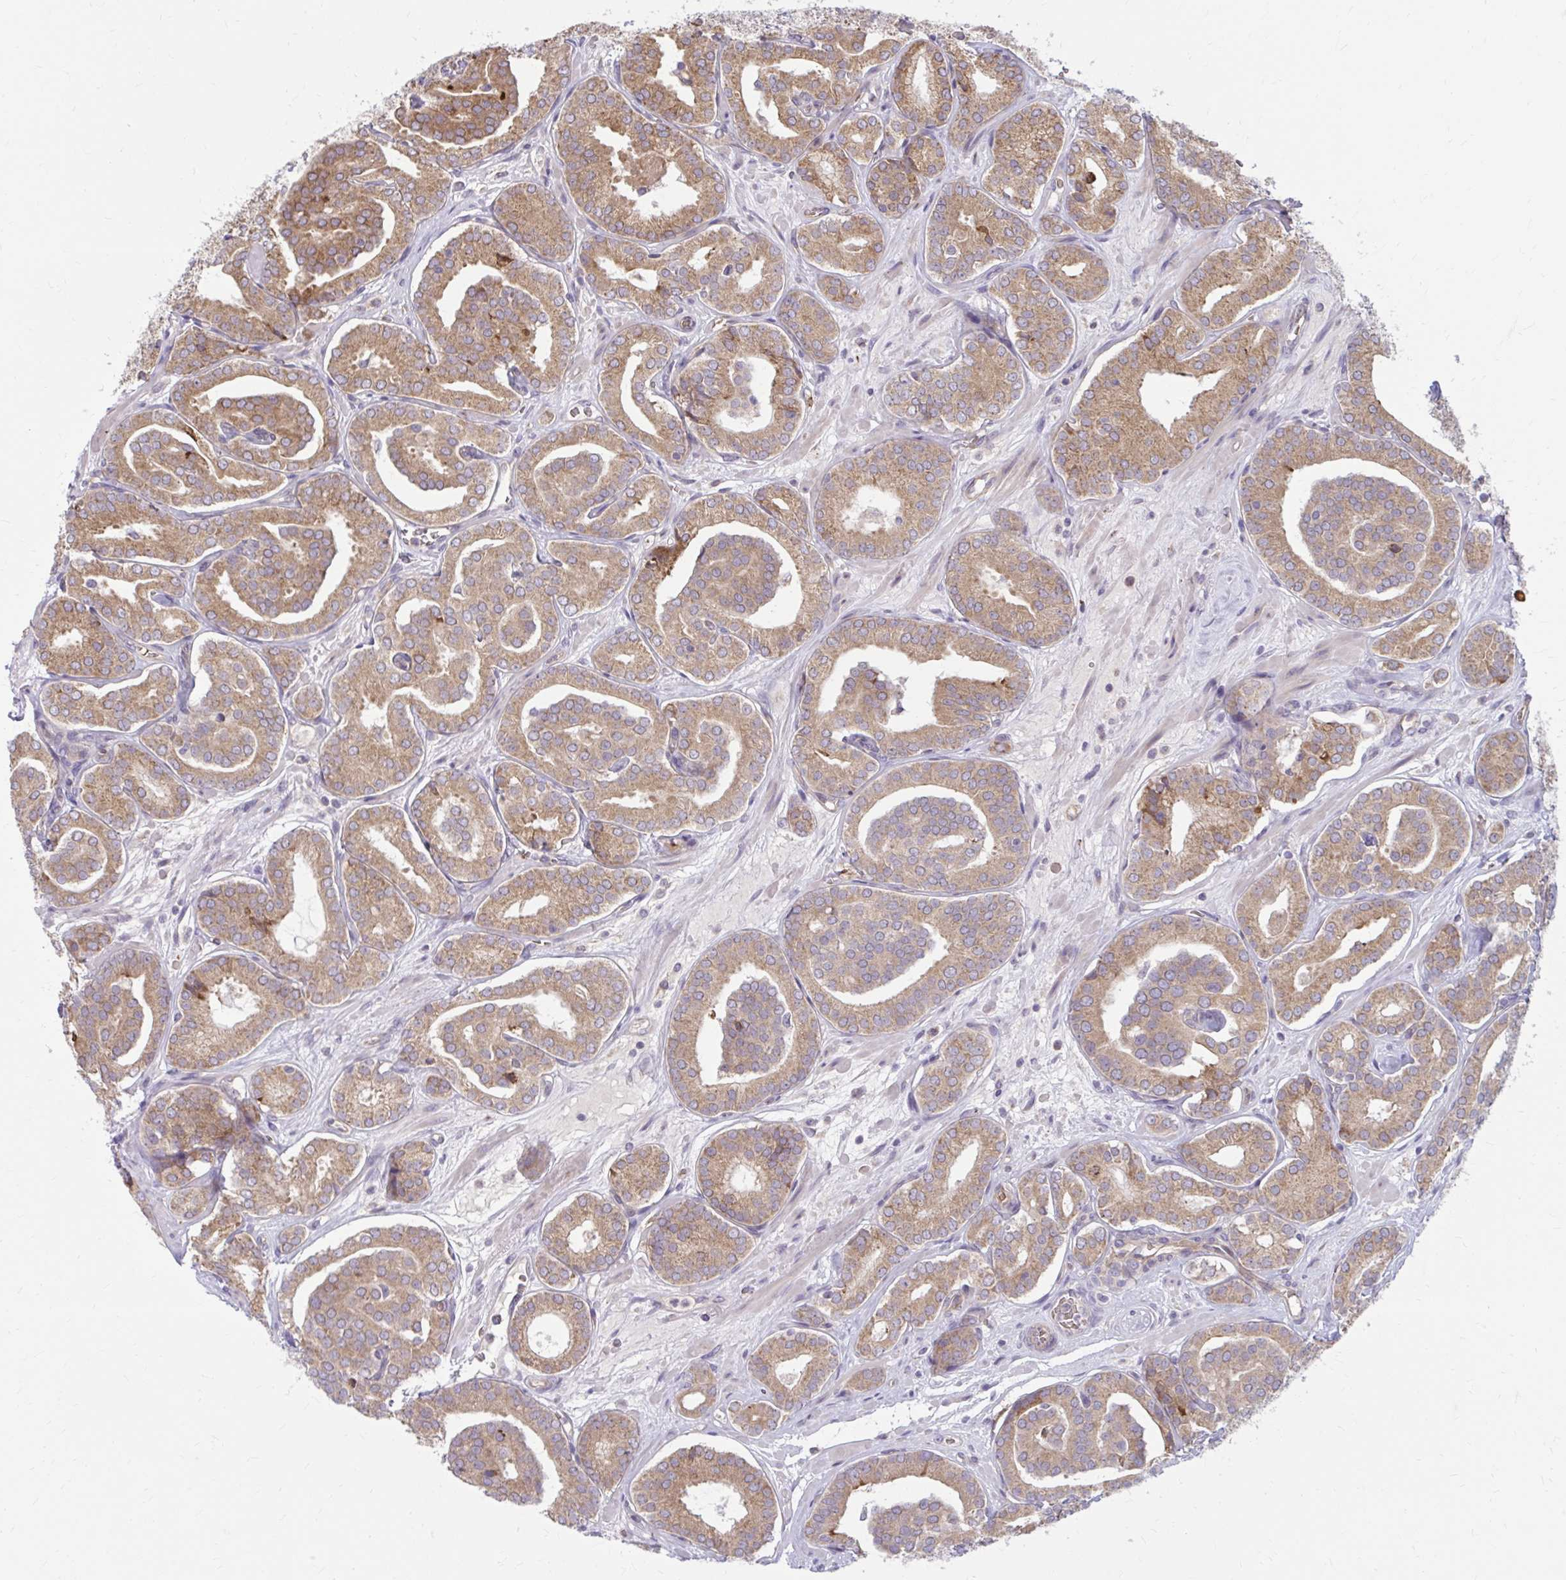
{"staining": {"intensity": "moderate", "quantity": "25%-75%", "location": "cytoplasmic/membranous"}, "tissue": "prostate cancer", "cell_type": "Tumor cells", "image_type": "cancer", "snomed": [{"axis": "morphology", "description": "Adenocarcinoma, High grade"}, {"axis": "topography", "description": "Prostate"}], "caption": "Prostate high-grade adenocarcinoma stained with a brown dye exhibits moderate cytoplasmic/membranous positive positivity in approximately 25%-75% of tumor cells.", "gene": "SNF8", "patient": {"sex": "male", "age": 66}}